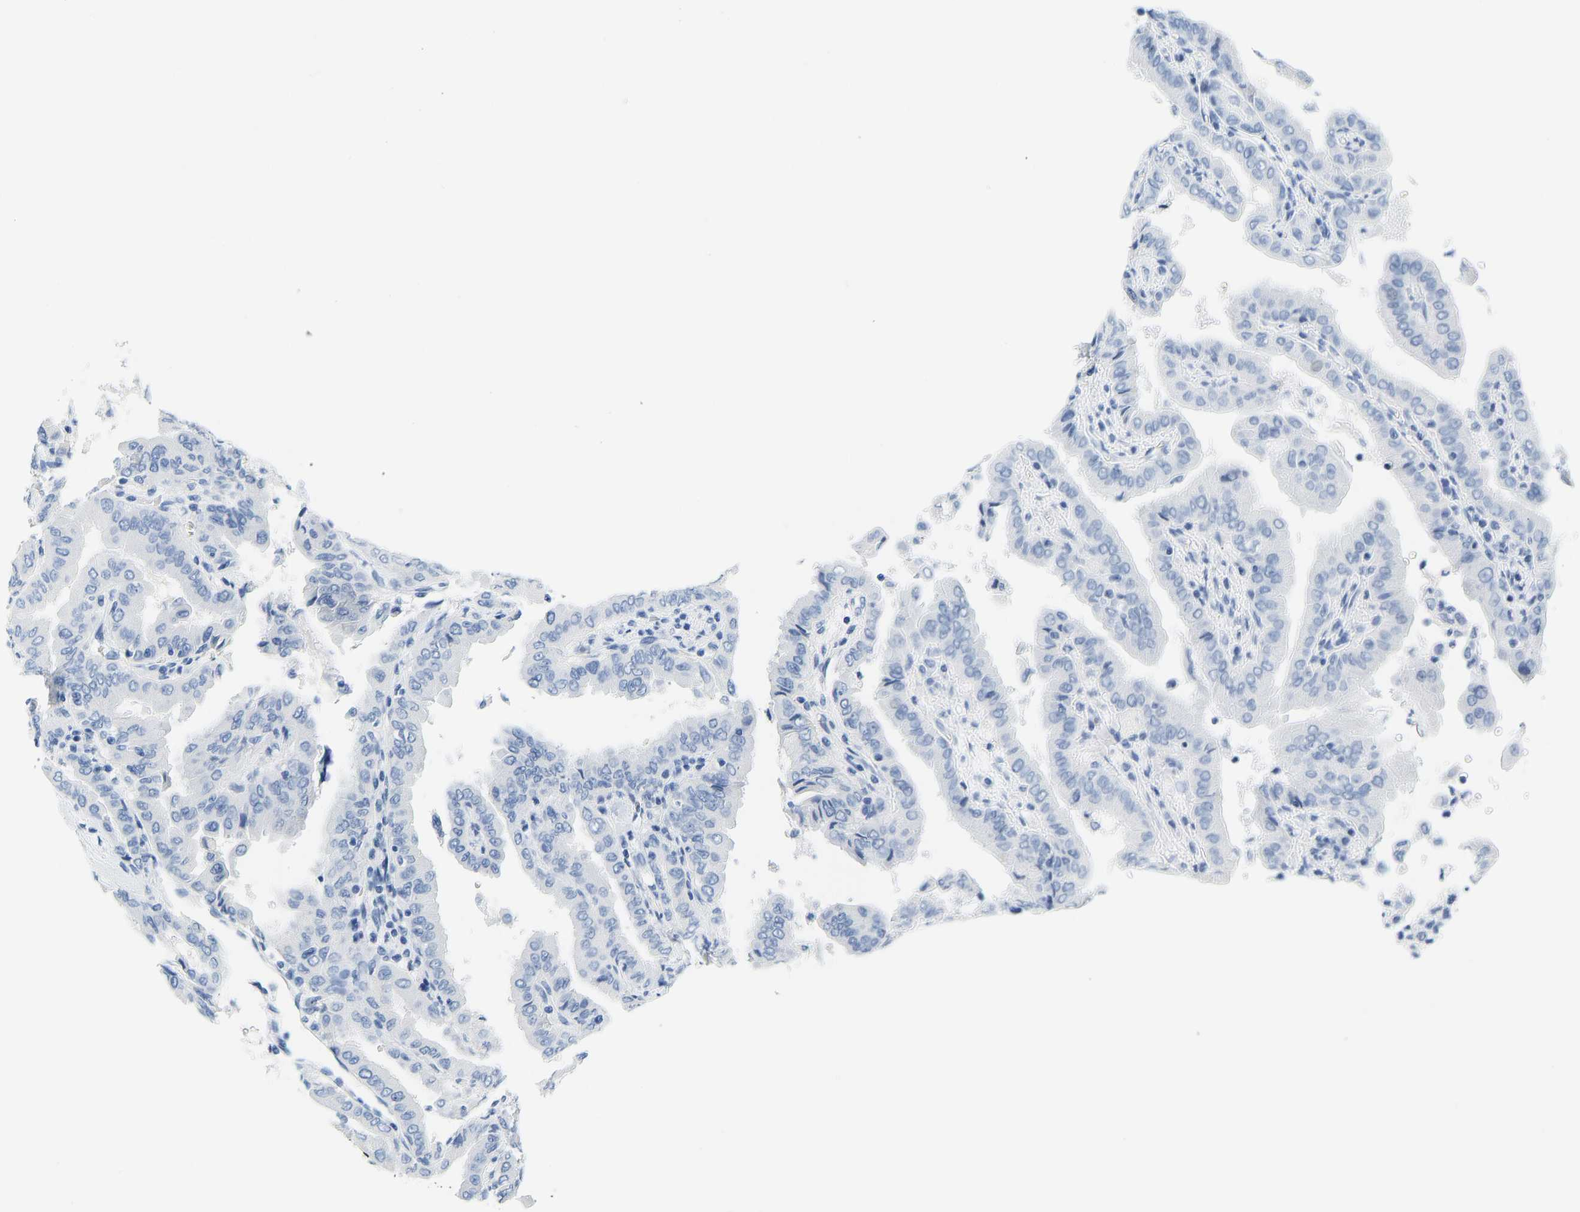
{"staining": {"intensity": "negative", "quantity": "none", "location": "none"}, "tissue": "thyroid cancer", "cell_type": "Tumor cells", "image_type": "cancer", "snomed": [{"axis": "morphology", "description": "Papillary adenocarcinoma, NOS"}, {"axis": "topography", "description": "Thyroid gland"}], "caption": "Tumor cells show no significant positivity in papillary adenocarcinoma (thyroid).", "gene": "SERPINB3", "patient": {"sex": "male", "age": 33}}